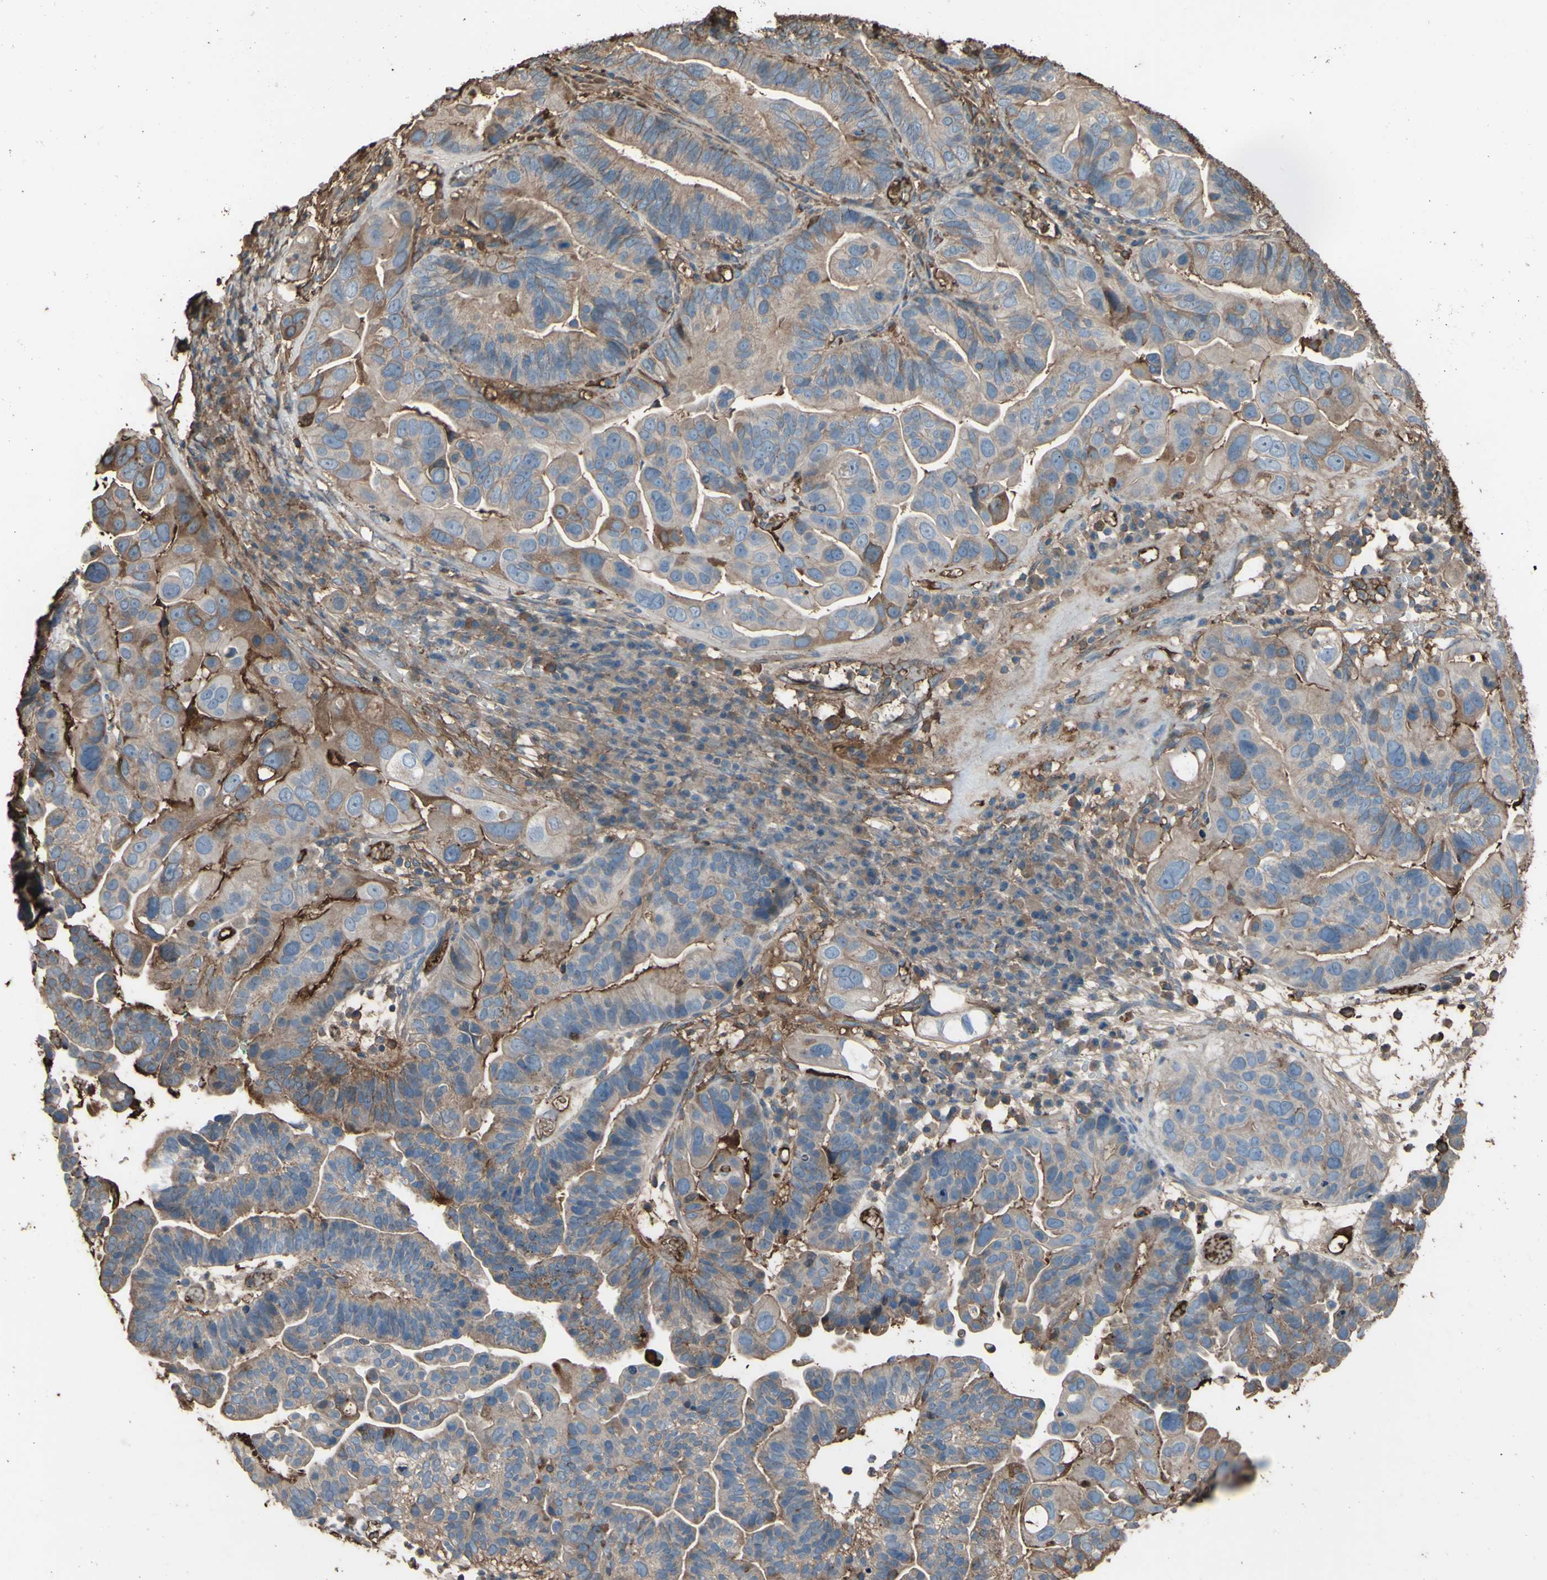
{"staining": {"intensity": "weak", "quantity": "25%-75%", "location": "cytoplasmic/membranous"}, "tissue": "ovarian cancer", "cell_type": "Tumor cells", "image_type": "cancer", "snomed": [{"axis": "morphology", "description": "Cystadenocarcinoma, serous, NOS"}, {"axis": "topography", "description": "Ovary"}], "caption": "This is an image of immunohistochemistry (IHC) staining of ovarian cancer, which shows weak positivity in the cytoplasmic/membranous of tumor cells.", "gene": "PTGDS", "patient": {"sex": "female", "age": 56}}